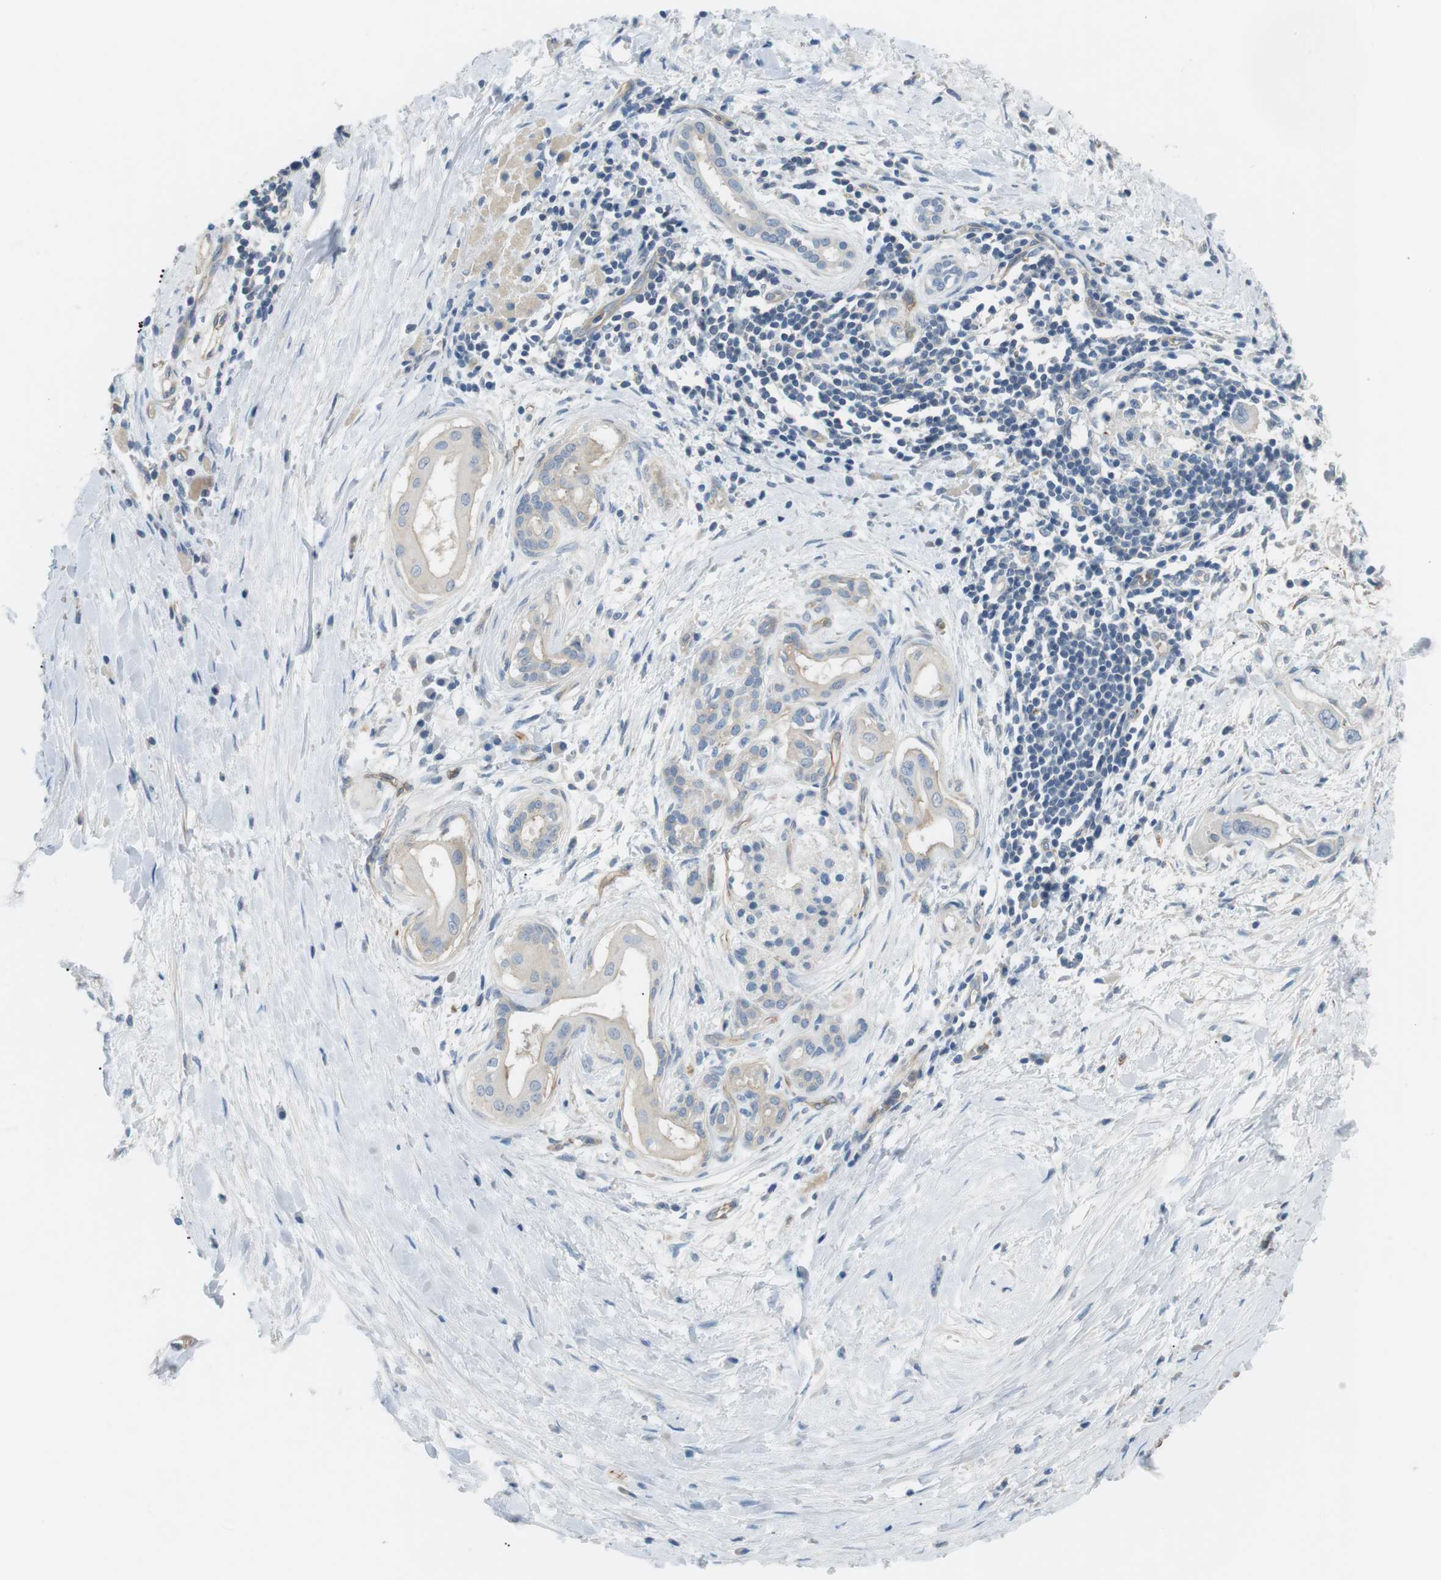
{"staining": {"intensity": "negative", "quantity": "none", "location": "none"}, "tissue": "pancreatic cancer", "cell_type": "Tumor cells", "image_type": "cancer", "snomed": [{"axis": "morphology", "description": "Adenocarcinoma, NOS"}, {"axis": "topography", "description": "Pancreas"}], "caption": "Immunohistochemistry (IHC) image of adenocarcinoma (pancreatic) stained for a protein (brown), which demonstrates no staining in tumor cells.", "gene": "ADCY10", "patient": {"sex": "male", "age": 55}}